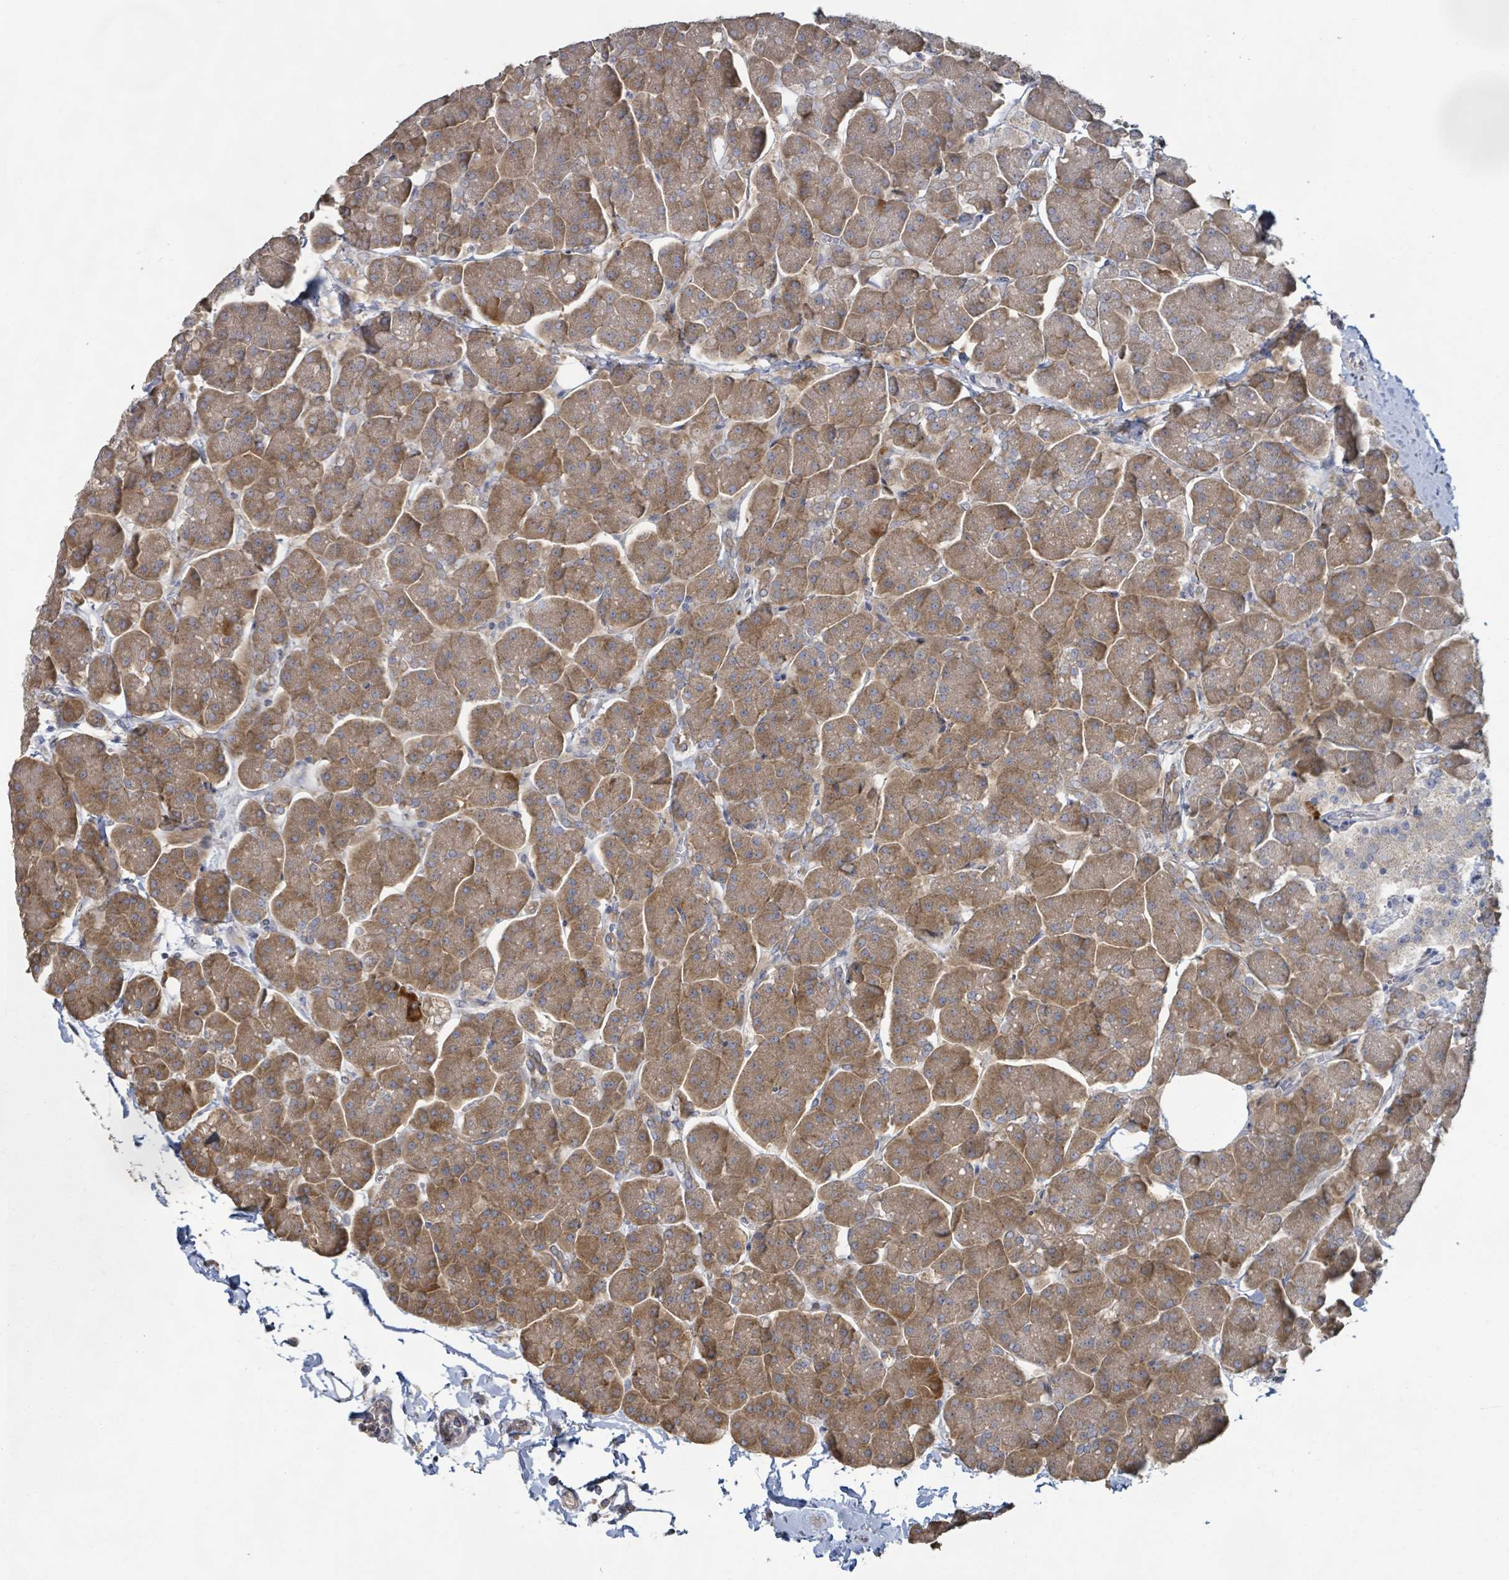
{"staining": {"intensity": "moderate", "quantity": ">75%", "location": "cytoplasmic/membranous"}, "tissue": "pancreas", "cell_type": "Exocrine glandular cells", "image_type": "normal", "snomed": [{"axis": "morphology", "description": "Normal tissue, NOS"}, {"axis": "topography", "description": "Pancreas"}, {"axis": "topography", "description": "Peripheral nerve tissue"}], "caption": "Immunohistochemical staining of unremarkable pancreas shows medium levels of moderate cytoplasmic/membranous staining in about >75% of exocrine glandular cells. Immunohistochemistry (ihc) stains the protein of interest in brown and the nuclei are stained blue.", "gene": "KCNS2", "patient": {"sex": "male", "age": 54}}